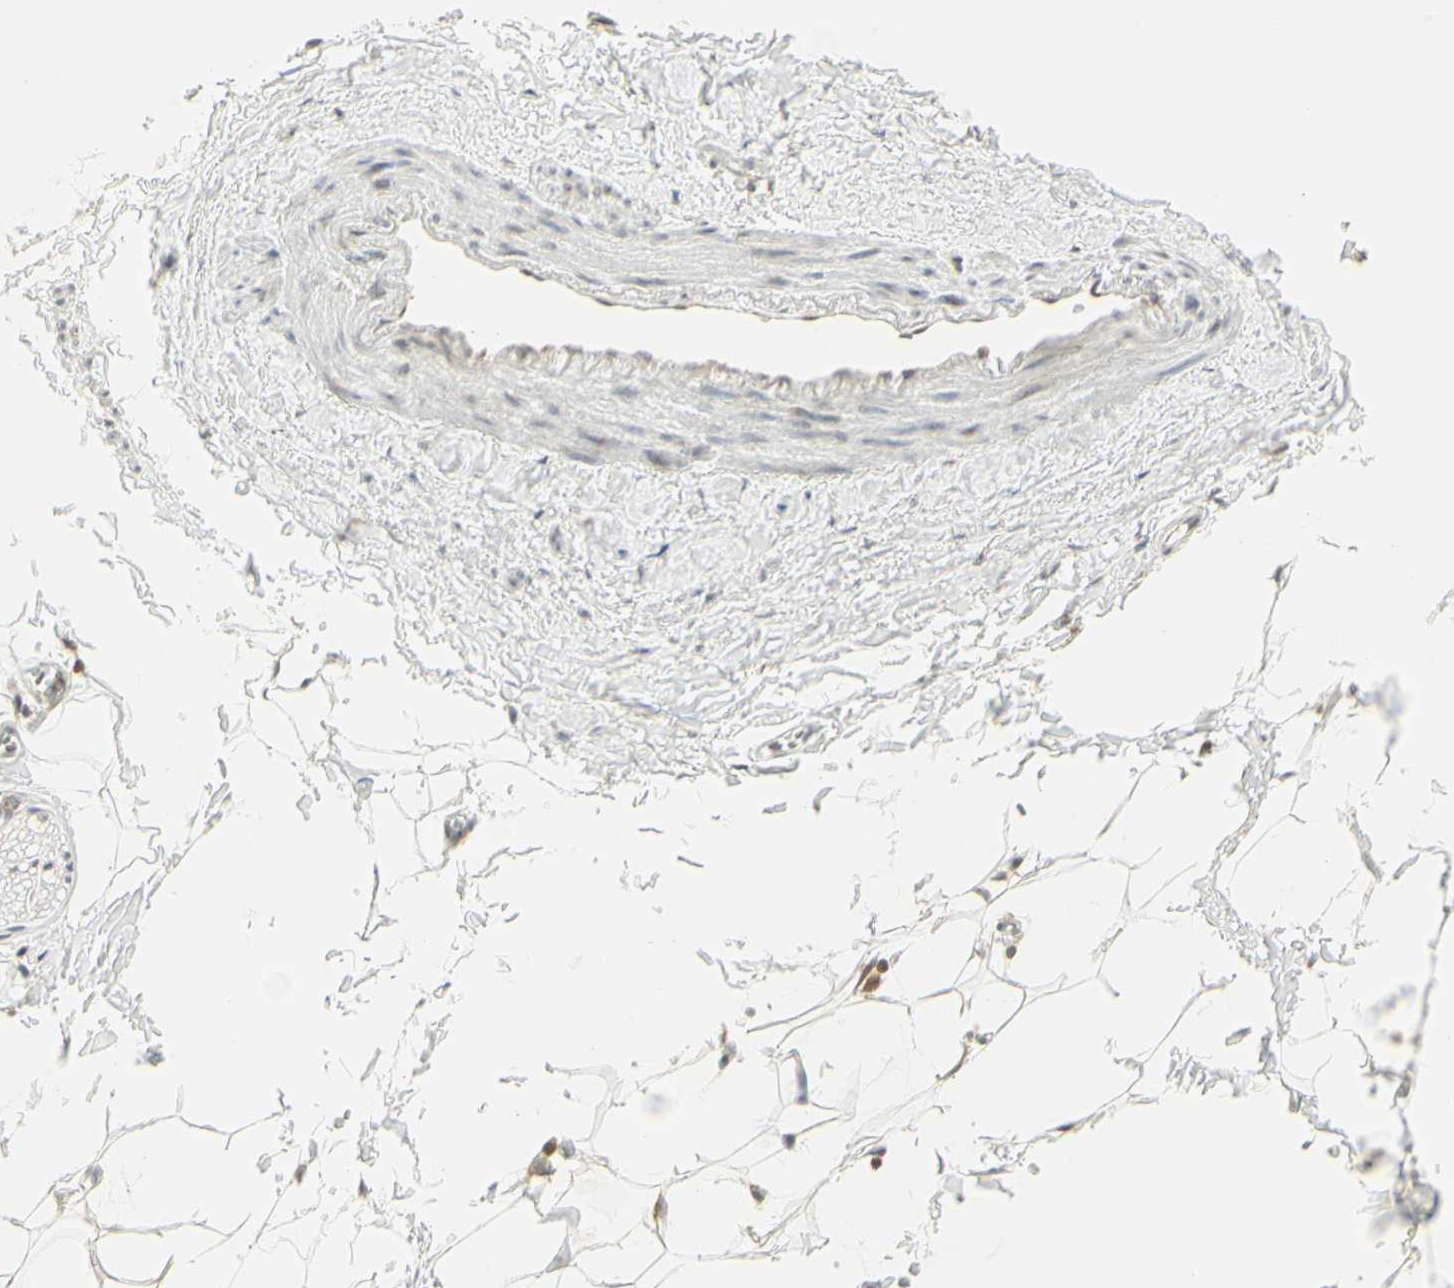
{"staining": {"intensity": "moderate", "quantity": "25%-75%", "location": "cytoplasmic/membranous"}, "tissue": "adipose tissue", "cell_type": "Adipocytes", "image_type": "normal", "snomed": [{"axis": "morphology", "description": "Normal tissue, NOS"}, {"axis": "topography", "description": "Adipose tissue"}, {"axis": "topography", "description": "Peripheral nerve tissue"}], "caption": "Benign adipose tissue demonstrates moderate cytoplasmic/membranous expression in about 25%-75% of adipocytes.", "gene": "KIF11", "patient": {"sex": "male", "age": 52}}